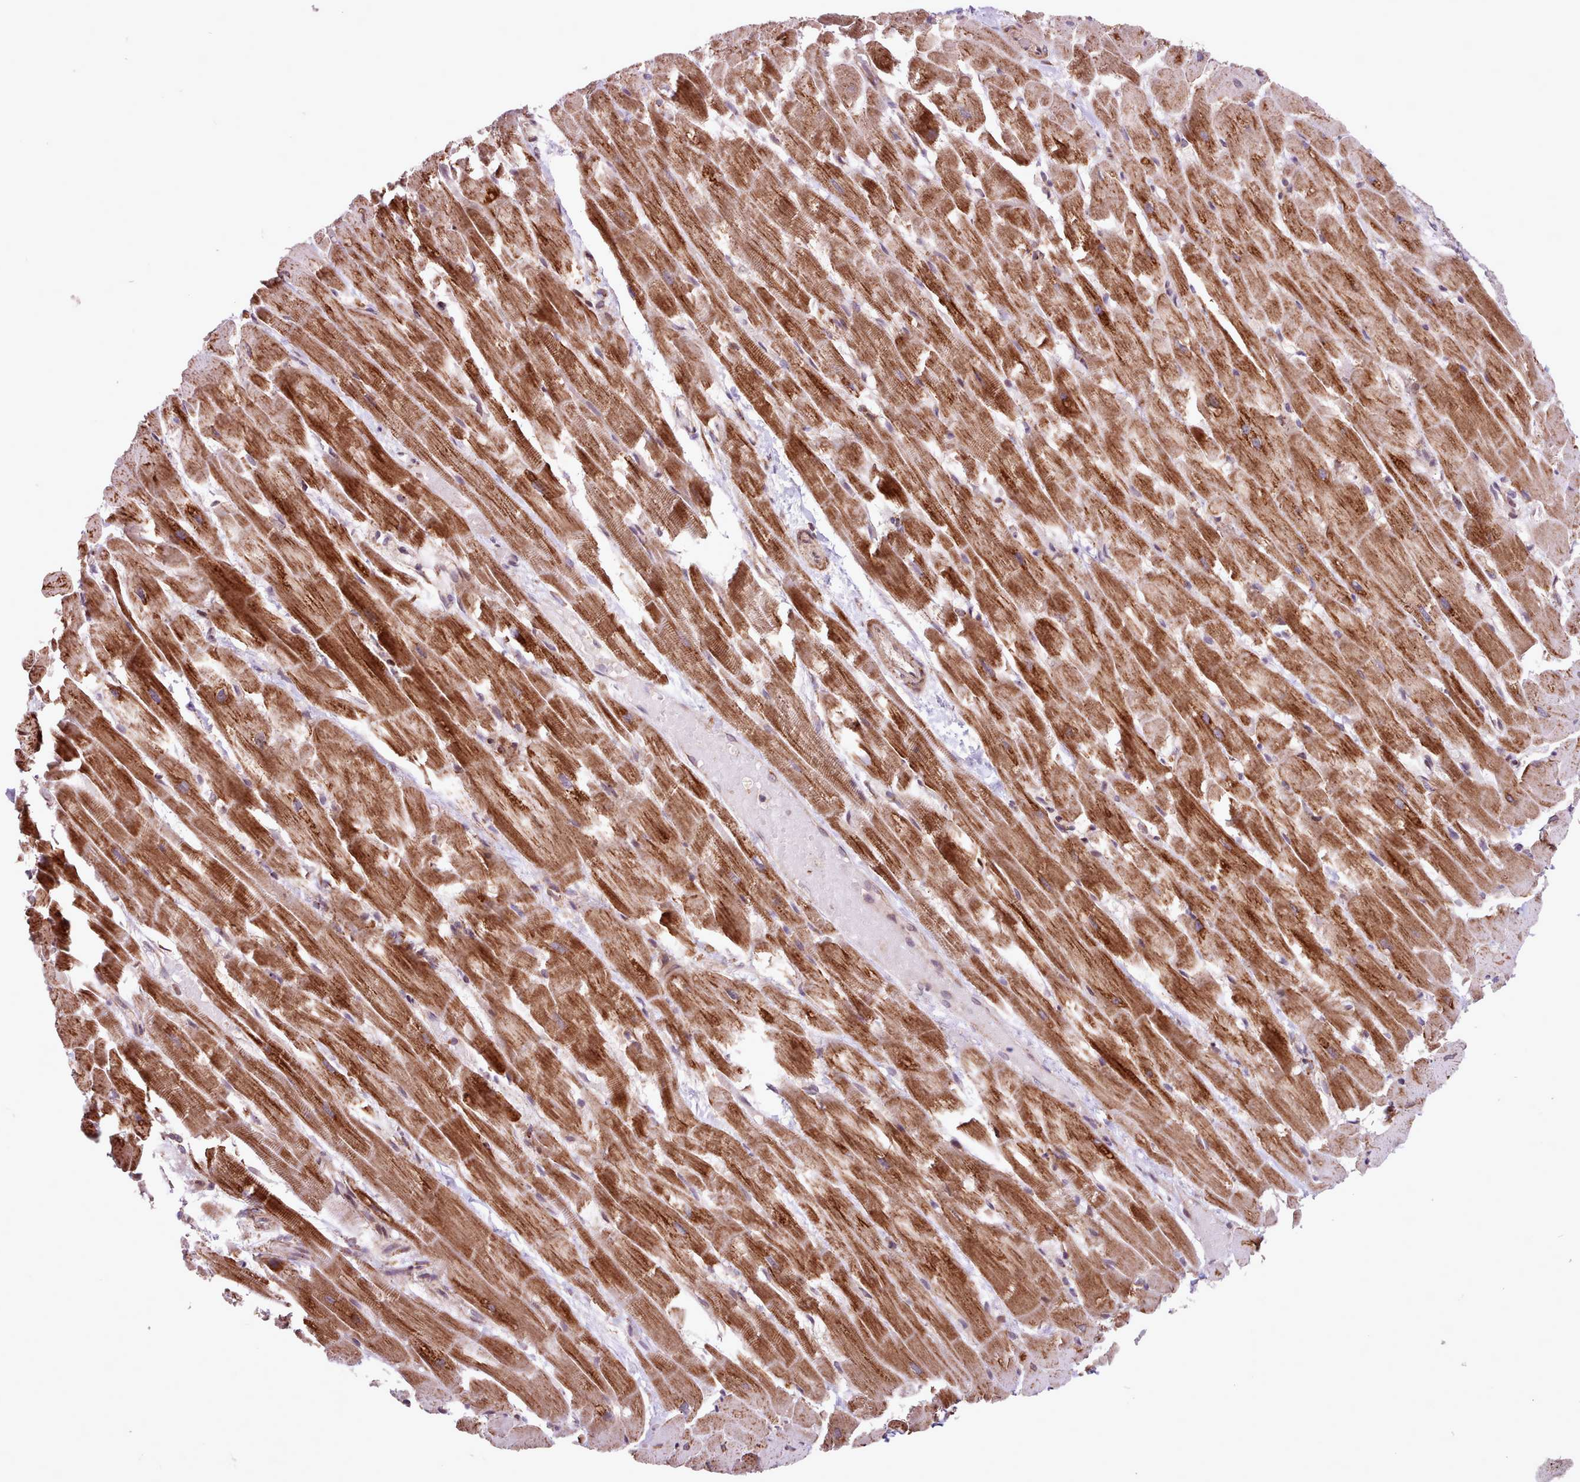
{"staining": {"intensity": "strong", "quantity": ">75%", "location": "cytoplasmic/membranous"}, "tissue": "heart muscle", "cell_type": "Cardiomyocytes", "image_type": "normal", "snomed": [{"axis": "morphology", "description": "Normal tissue, NOS"}, {"axis": "topography", "description": "Heart"}], "caption": "Brown immunohistochemical staining in benign human heart muscle reveals strong cytoplasmic/membranous positivity in about >75% of cardiomyocytes.", "gene": "TTLL3", "patient": {"sex": "male", "age": 37}}